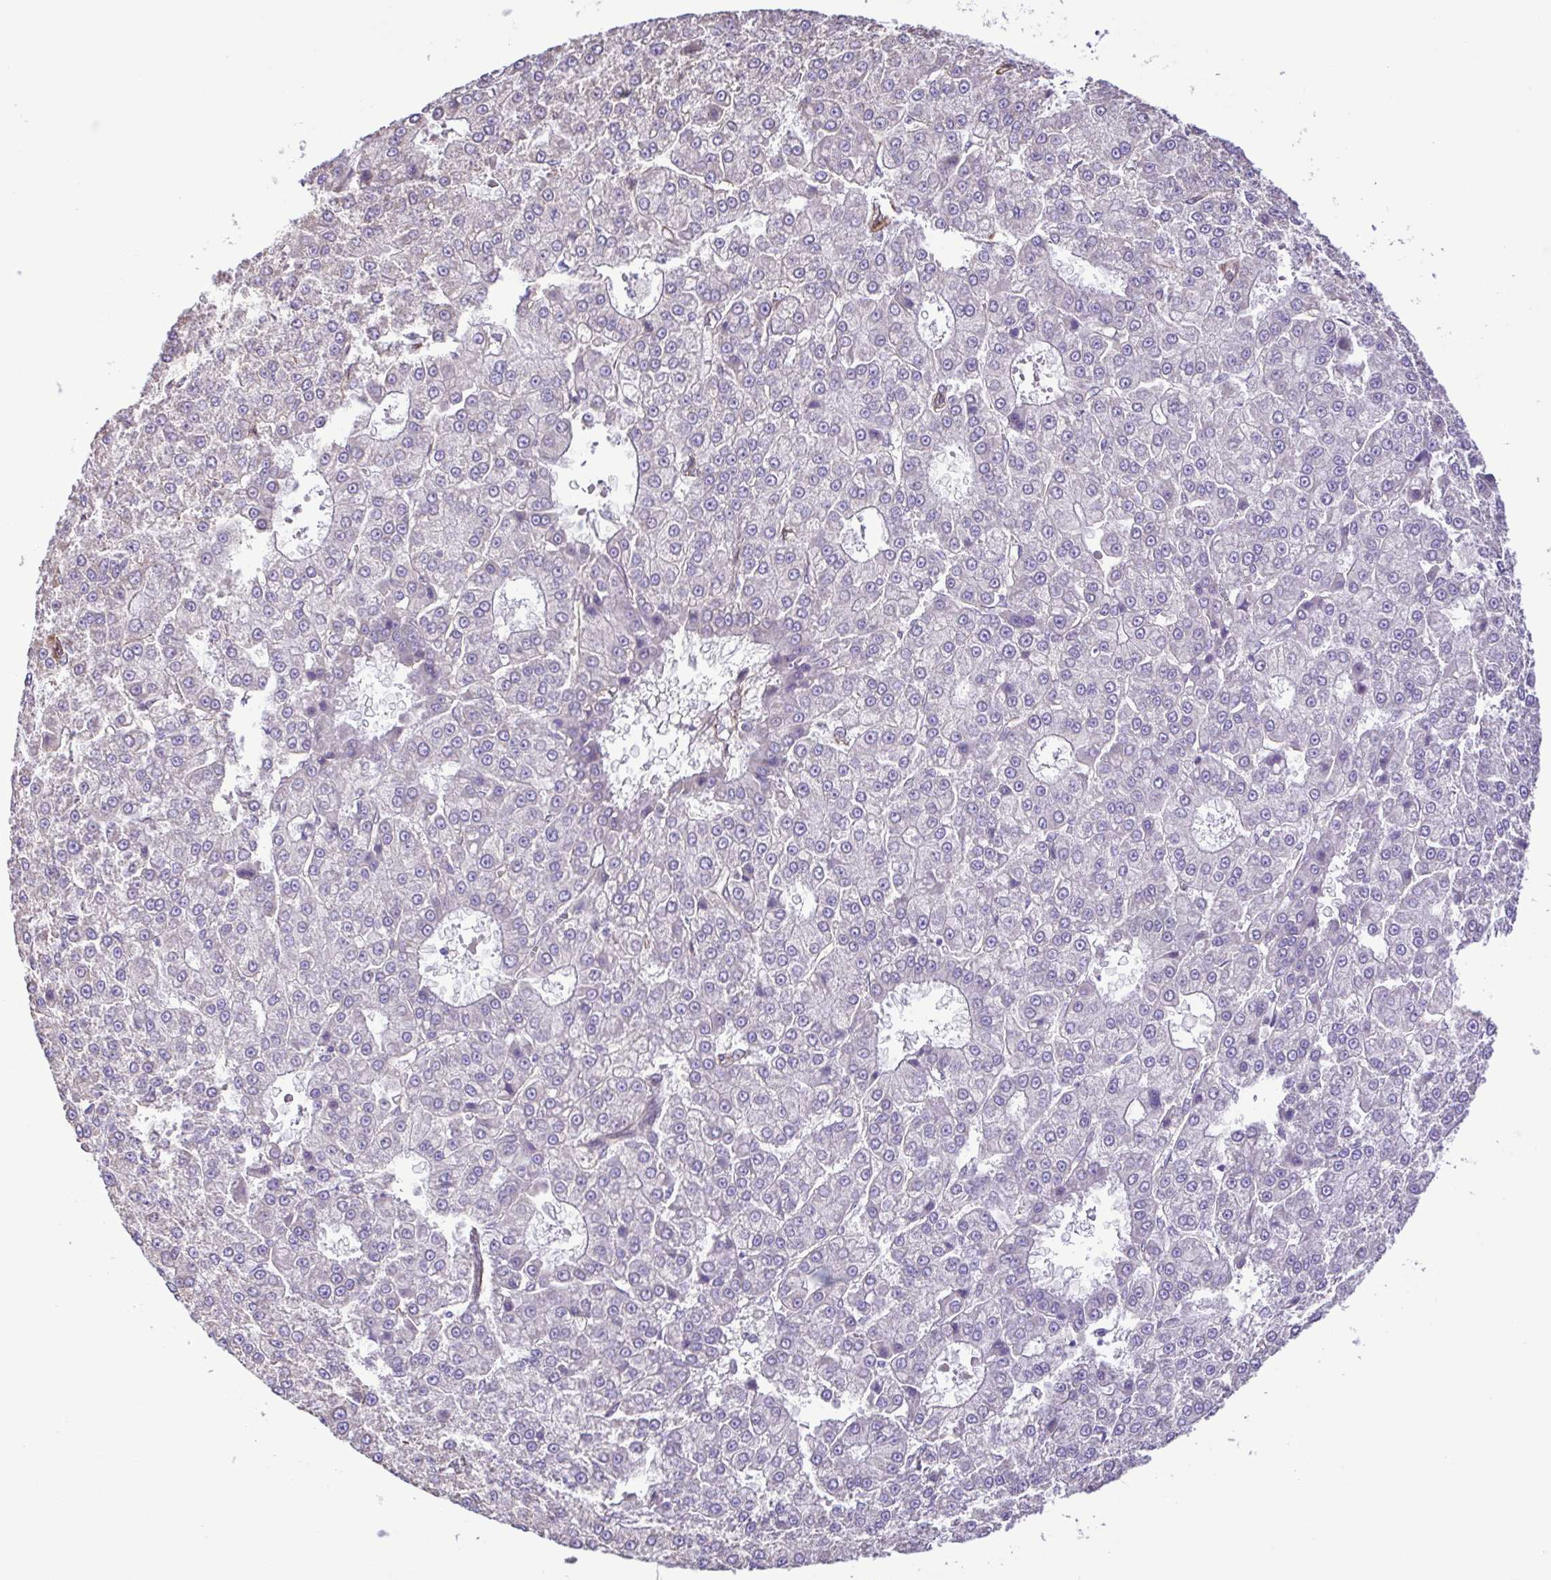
{"staining": {"intensity": "negative", "quantity": "none", "location": "none"}, "tissue": "liver cancer", "cell_type": "Tumor cells", "image_type": "cancer", "snomed": [{"axis": "morphology", "description": "Carcinoma, Hepatocellular, NOS"}, {"axis": "topography", "description": "Liver"}], "caption": "DAB (3,3'-diaminobenzidine) immunohistochemical staining of hepatocellular carcinoma (liver) shows no significant expression in tumor cells.", "gene": "FLT1", "patient": {"sex": "male", "age": 70}}